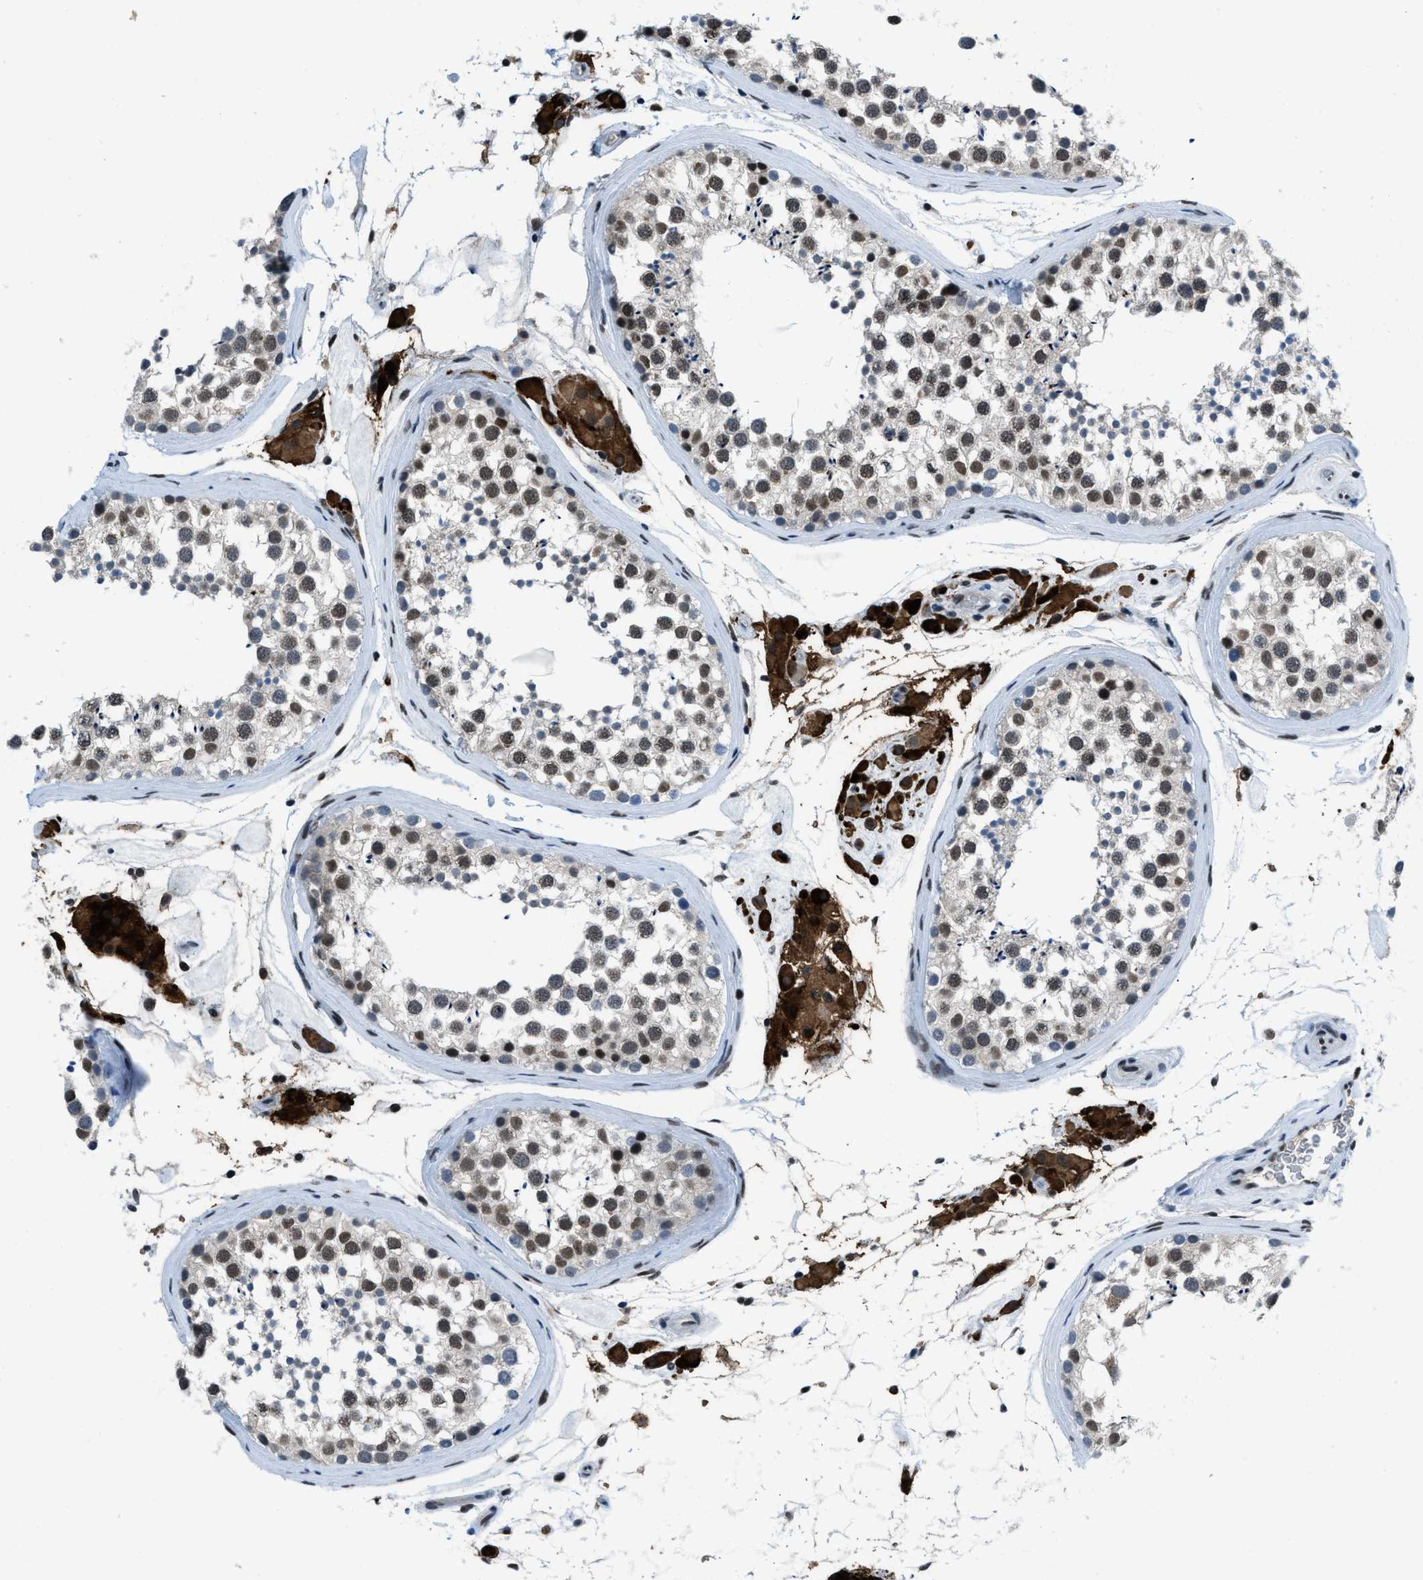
{"staining": {"intensity": "moderate", "quantity": ">75%", "location": "nuclear"}, "tissue": "testis", "cell_type": "Cells in seminiferous ducts", "image_type": "normal", "snomed": [{"axis": "morphology", "description": "Normal tissue, NOS"}, {"axis": "topography", "description": "Testis"}], "caption": "Immunohistochemistry of benign human testis displays medium levels of moderate nuclear positivity in about >75% of cells in seminiferous ducts.", "gene": "GATAD2B", "patient": {"sex": "male", "age": 46}}